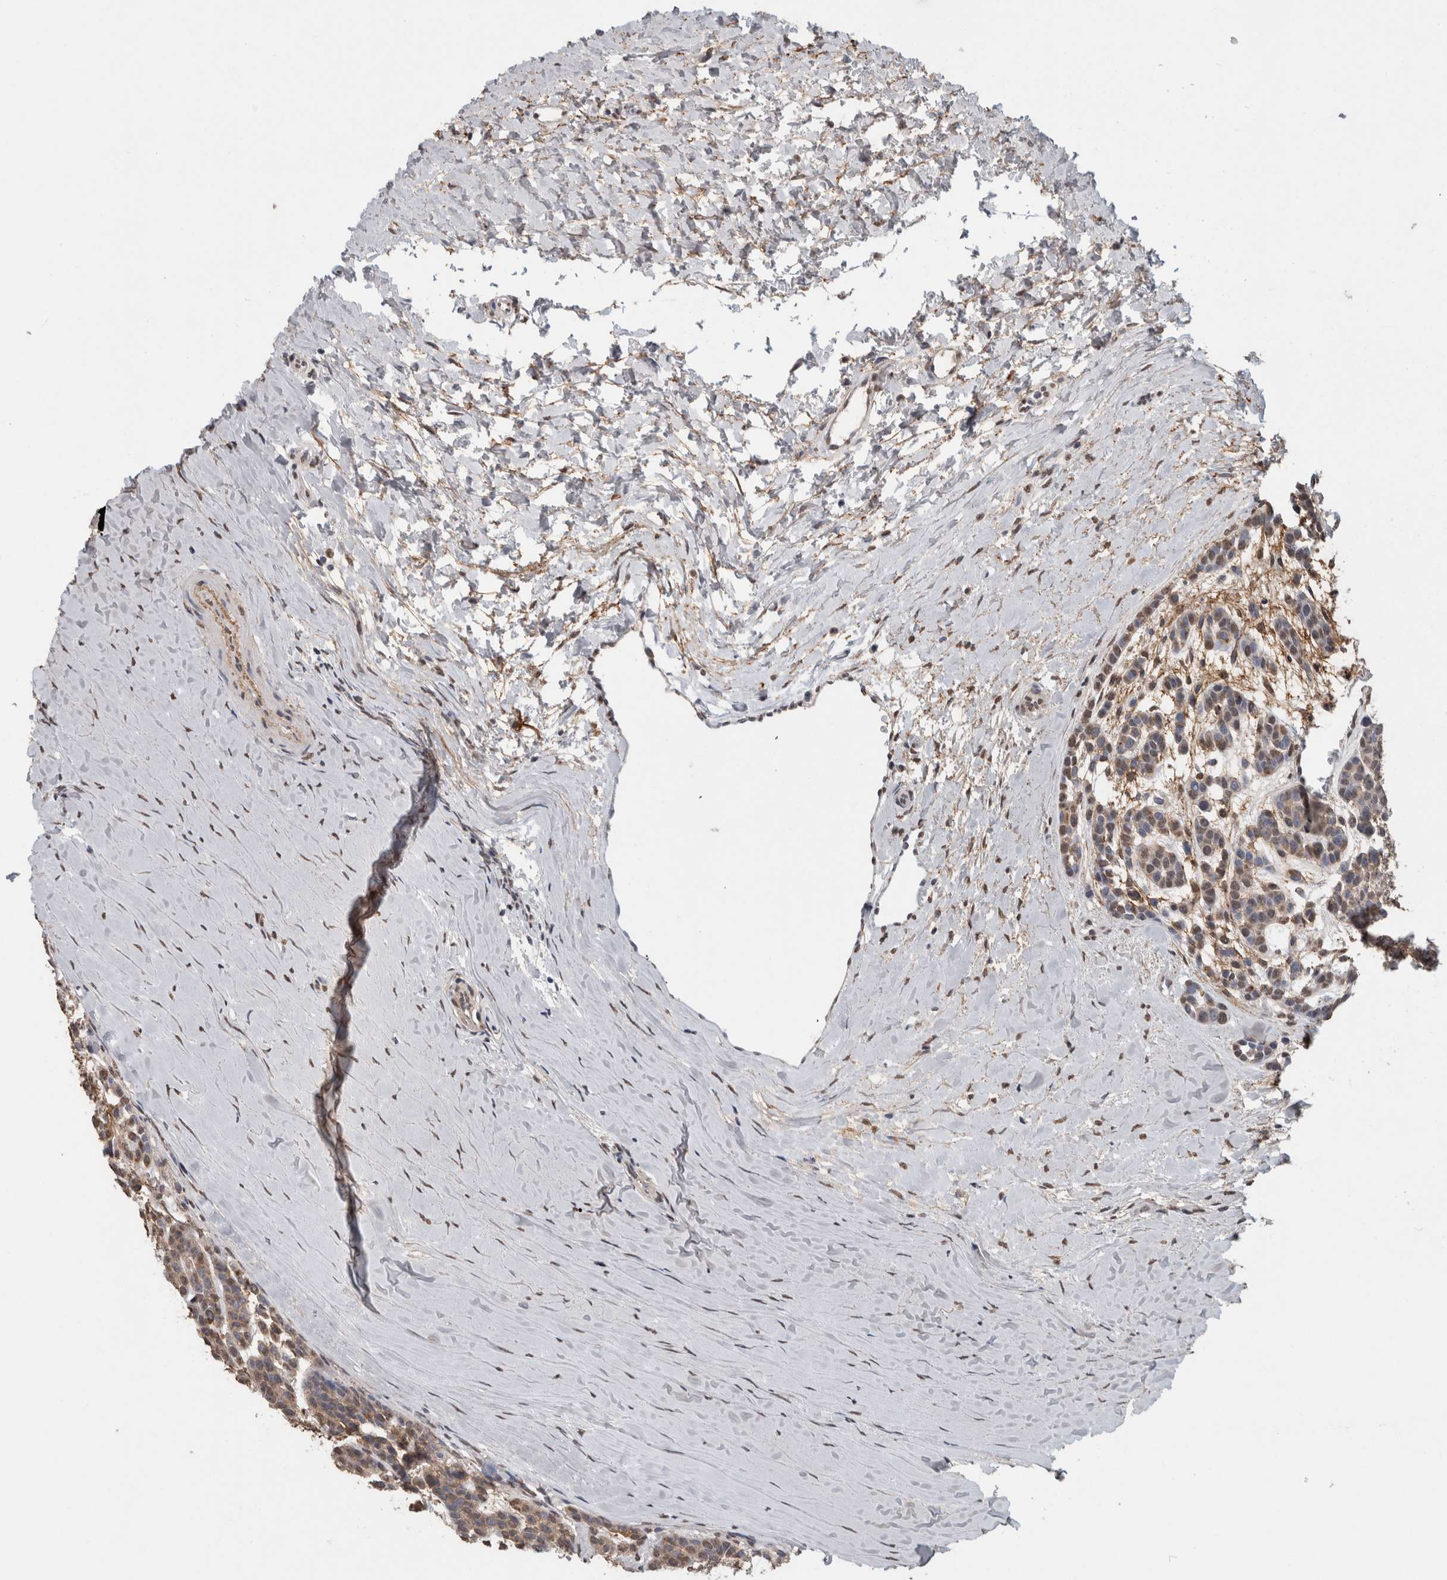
{"staining": {"intensity": "weak", "quantity": ">75%", "location": "cytoplasmic/membranous,nuclear"}, "tissue": "head and neck cancer", "cell_type": "Tumor cells", "image_type": "cancer", "snomed": [{"axis": "morphology", "description": "Adenocarcinoma, NOS"}, {"axis": "morphology", "description": "Adenoma, NOS"}, {"axis": "topography", "description": "Head-Neck"}], "caption": "Immunohistochemical staining of head and neck cancer (adenoma) exhibits low levels of weak cytoplasmic/membranous and nuclear protein staining in about >75% of tumor cells. (Brightfield microscopy of DAB IHC at high magnification).", "gene": "LTBP1", "patient": {"sex": "female", "age": 55}}